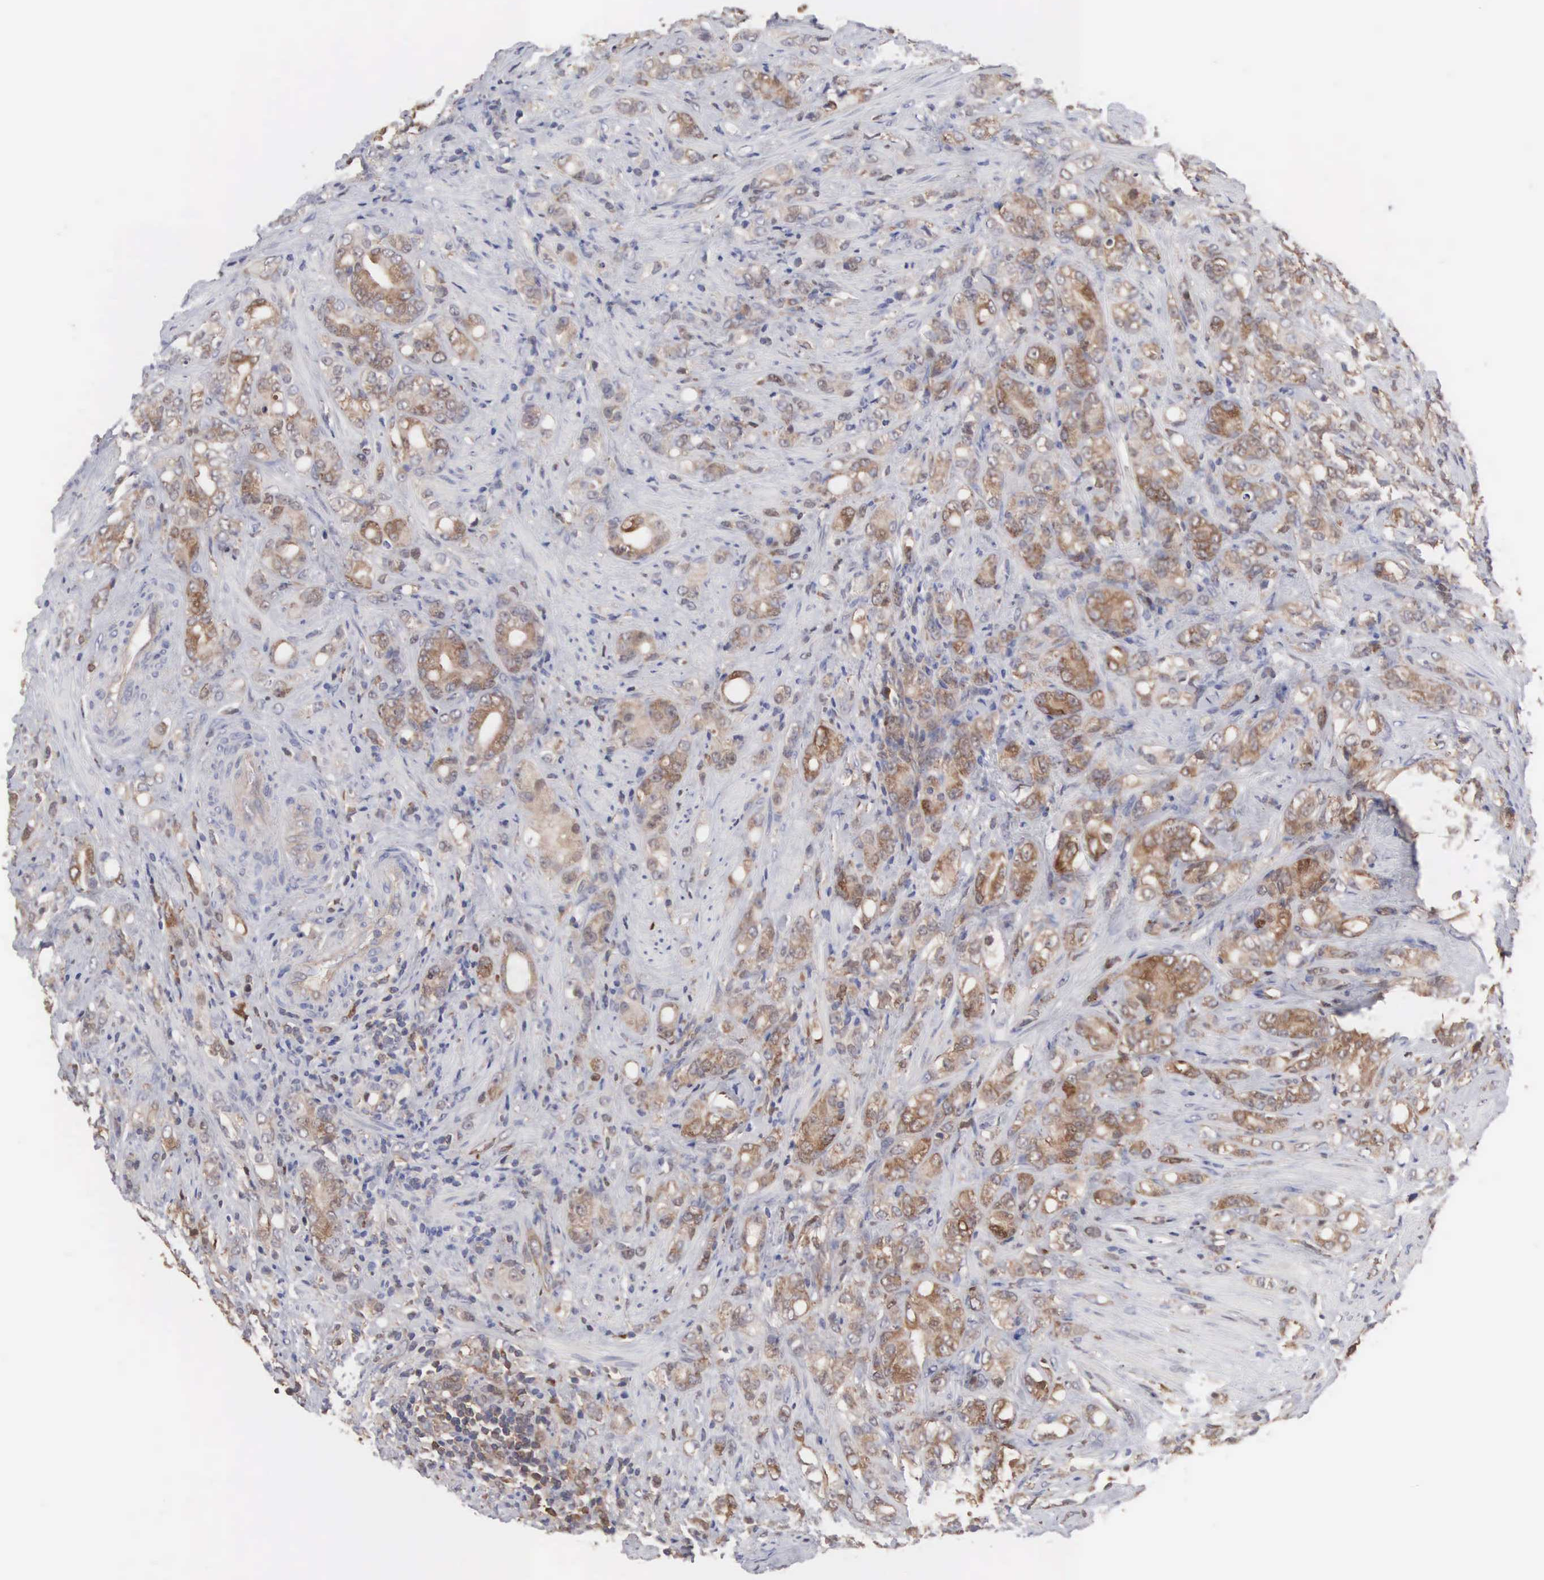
{"staining": {"intensity": "moderate", "quantity": "25%-75%", "location": "cytoplasmic/membranous"}, "tissue": "prostate cancer", "cell_type": "Tumor cells", "image_type": "cancer", "snomed": [{"axis": "morphology", "description": "Adenocarcinoma, Medium grade"}, {"axis": "topography", "description": "Prostate"}], "caption": "Immunohistochemical staining of human prostate cancer (adenocarcinoma (medium-grade)) exhibits moderate cytoplasmic/membranous protein staining in about 25%-75% of tumor cells.", "gene": "MTHFD1", "patient": {"sex": "male", "age": 59}}